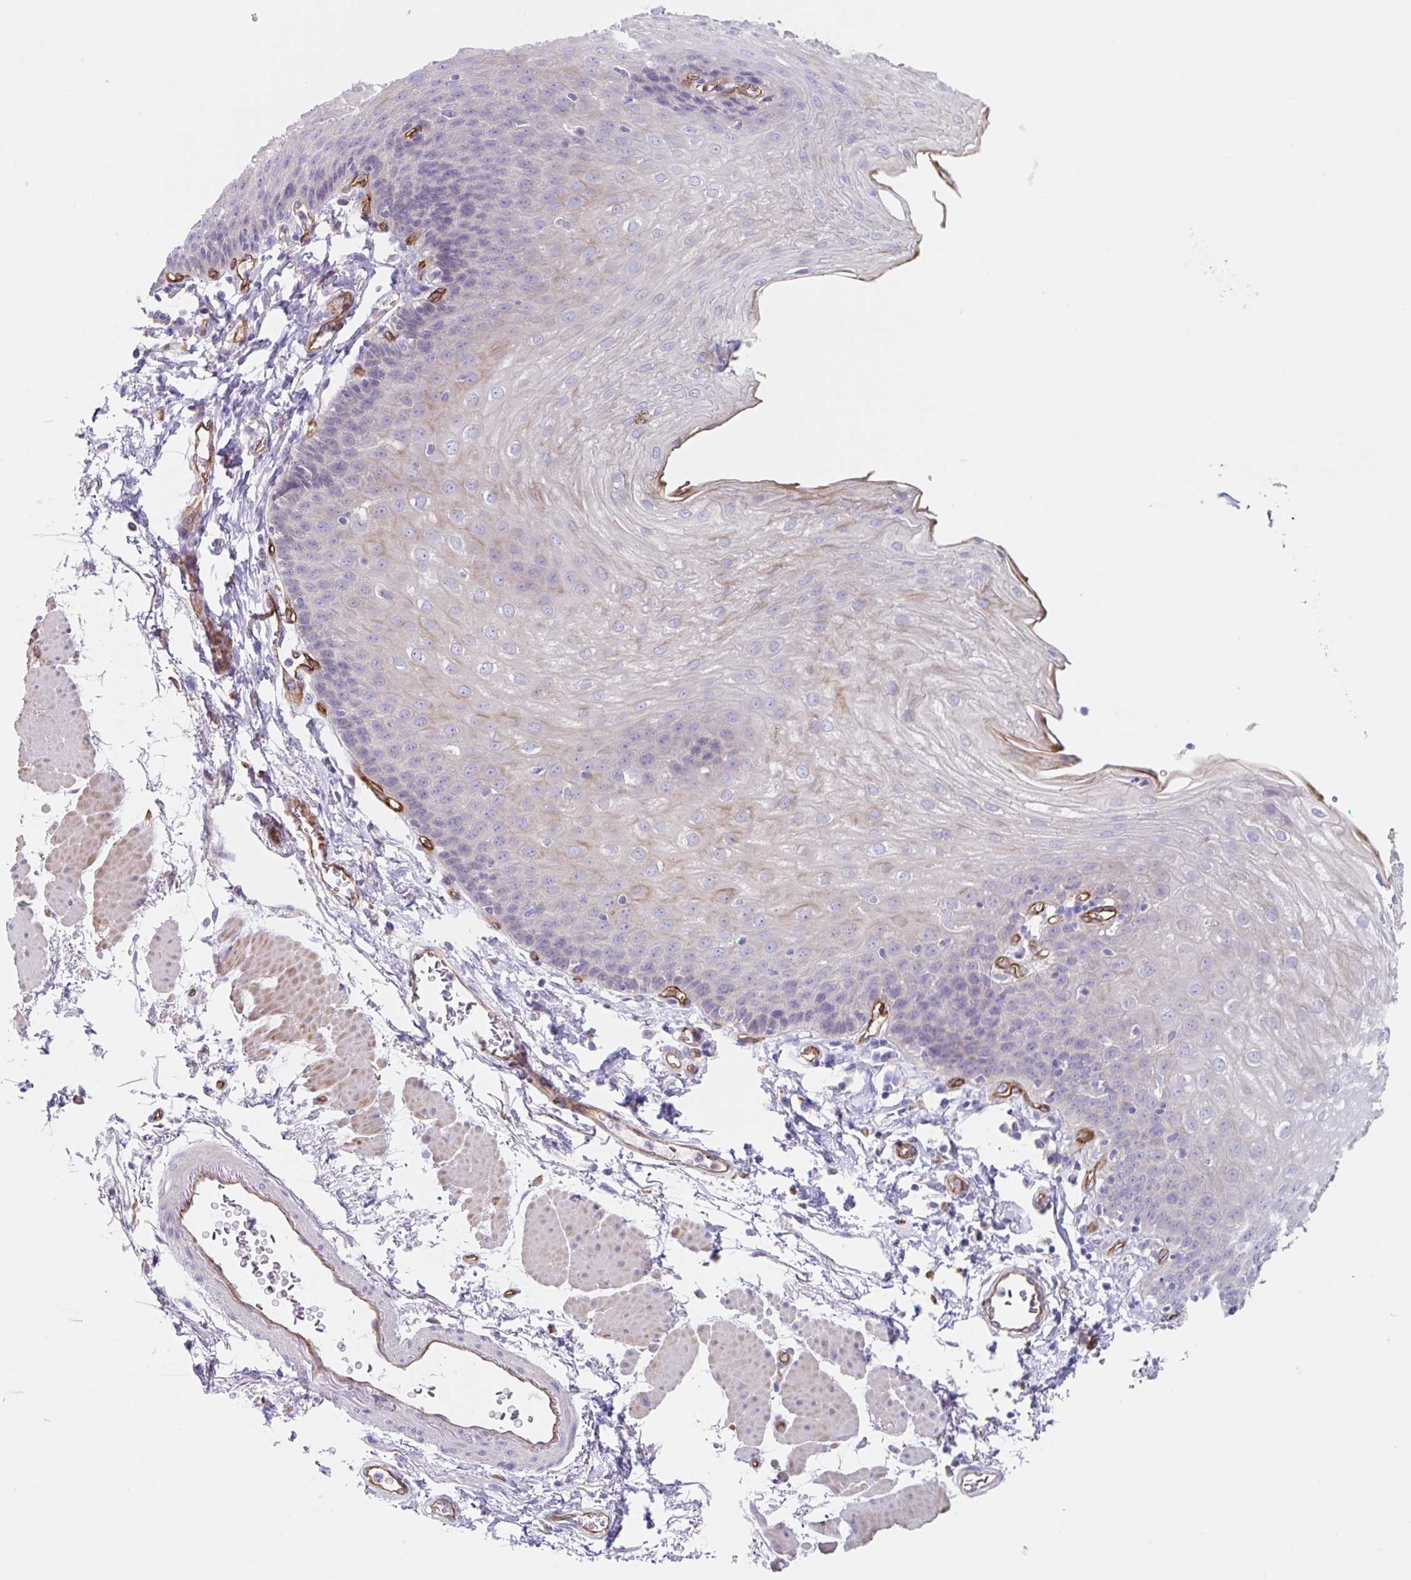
{"staining": {"intensity": "moderate", "quantity": "<25%", "location": "cytoplasmic/membranous"}, "tissue": "esophagus", "cell_type": "Squamous epithelial cells", "image_type": "normal", "snomed": [{"axis": "morphology", "description": "Normal tissue, NOS"}, {"axis": "topography", "description": "Esophagus"}], "caption": "Immunohistochemical staining of benign human esophagus demonstrates low levels of moderate cytoplasmic/membranous staining in about <25% of squamous epithelial cells. The staining is performed using DAB brown chromogen to label protein expression. The nuclei are counter-stained blue using hematoxylin.", "gene": "EHD4", "patient": {"sex": "female", "age": 81}}